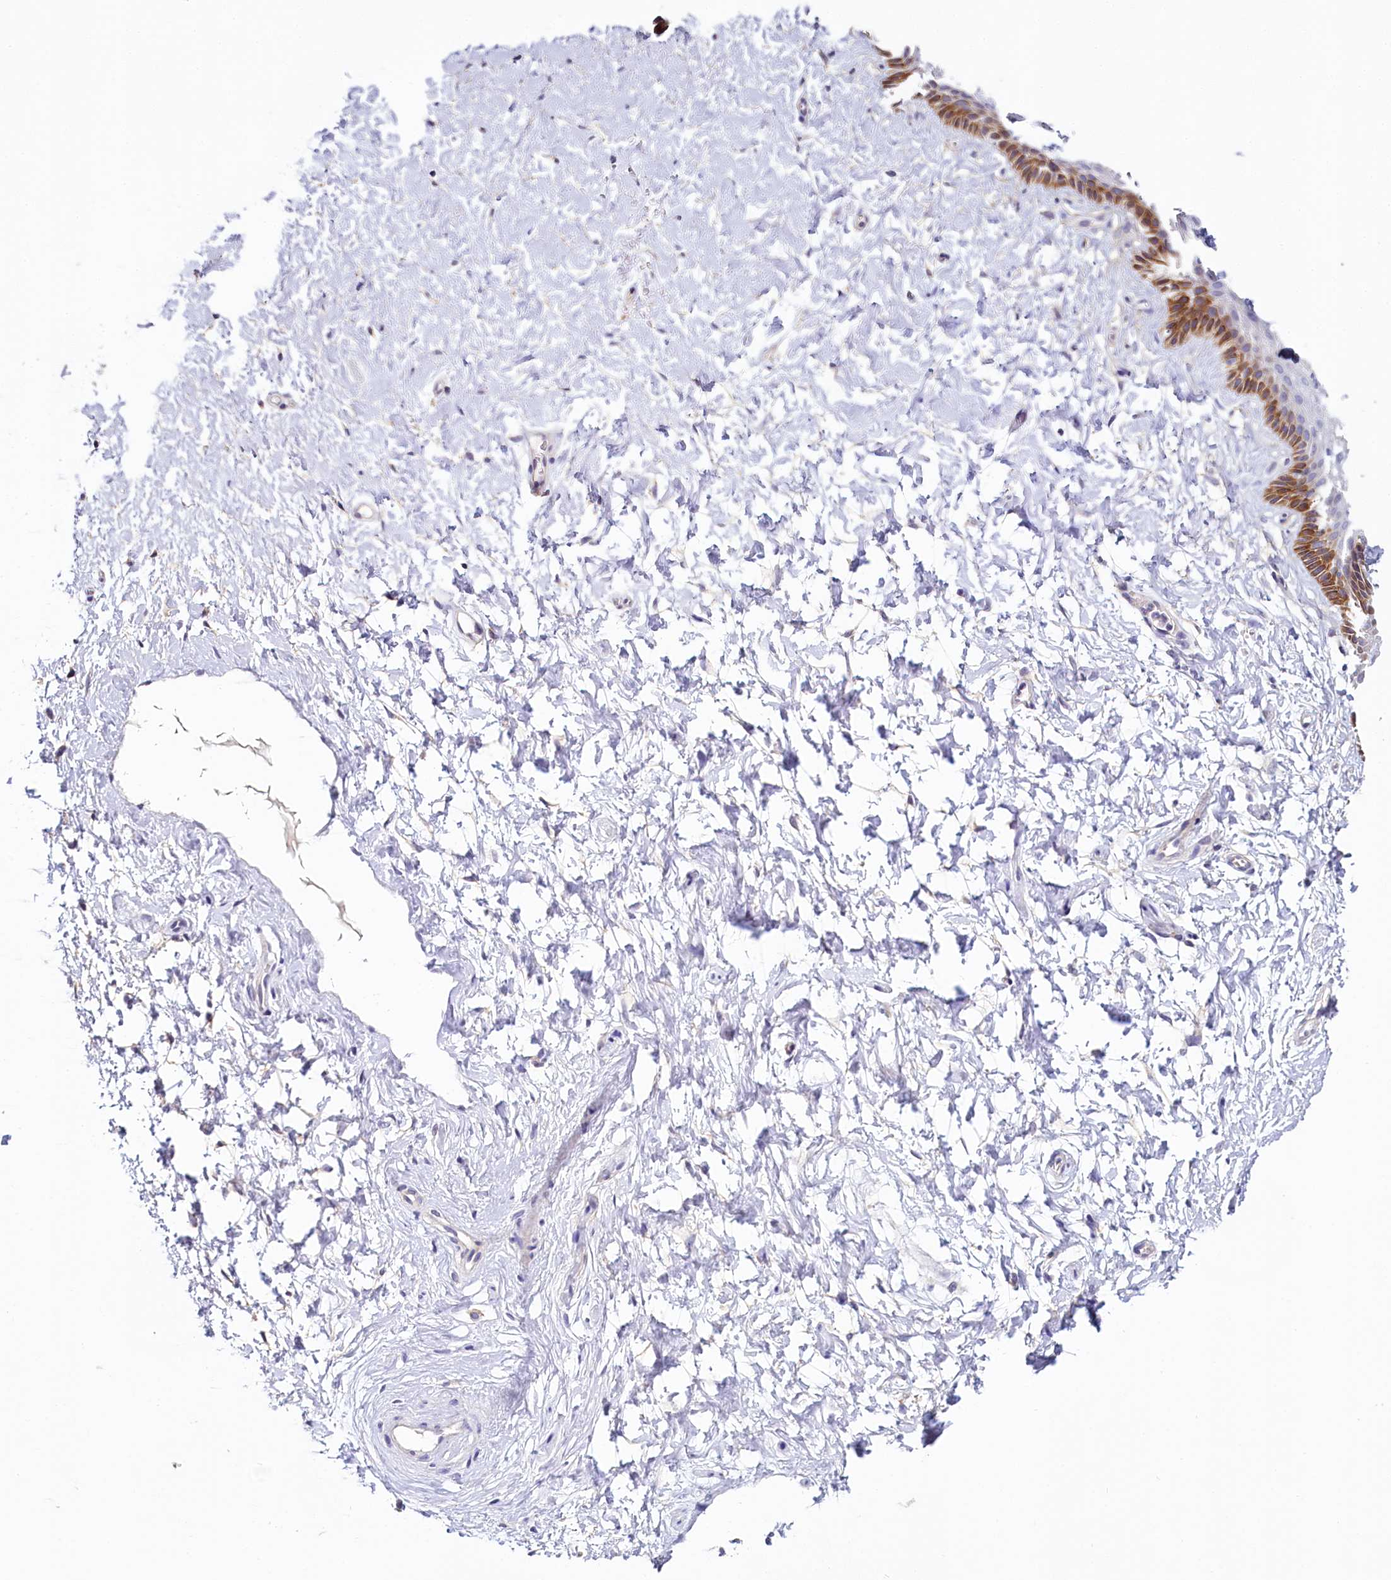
{"staining": {"intensity": "strong", "quantity": "25%-75%", "location": "cytoplasmic/membranous"}, "tissue": "vagina", "cell_type": "Squamous epithelial cells", "image_type": "normal", "snomed": [{"axis": "morphology", "description": "Normal tissue, NOS"}, {"axis": "topography", "description": "Vagina"}, {"axis": "topography", "description": "Cervix"}], "caption": "Approximately 25%-75% of squamous epithelial cells in benign vagina show strong cytoplasmic/membranous protein expression as visualized by brown immunohistochemical staining.", "gene": "PDE6D", "patient": {"sex": "female", "age": 40}}